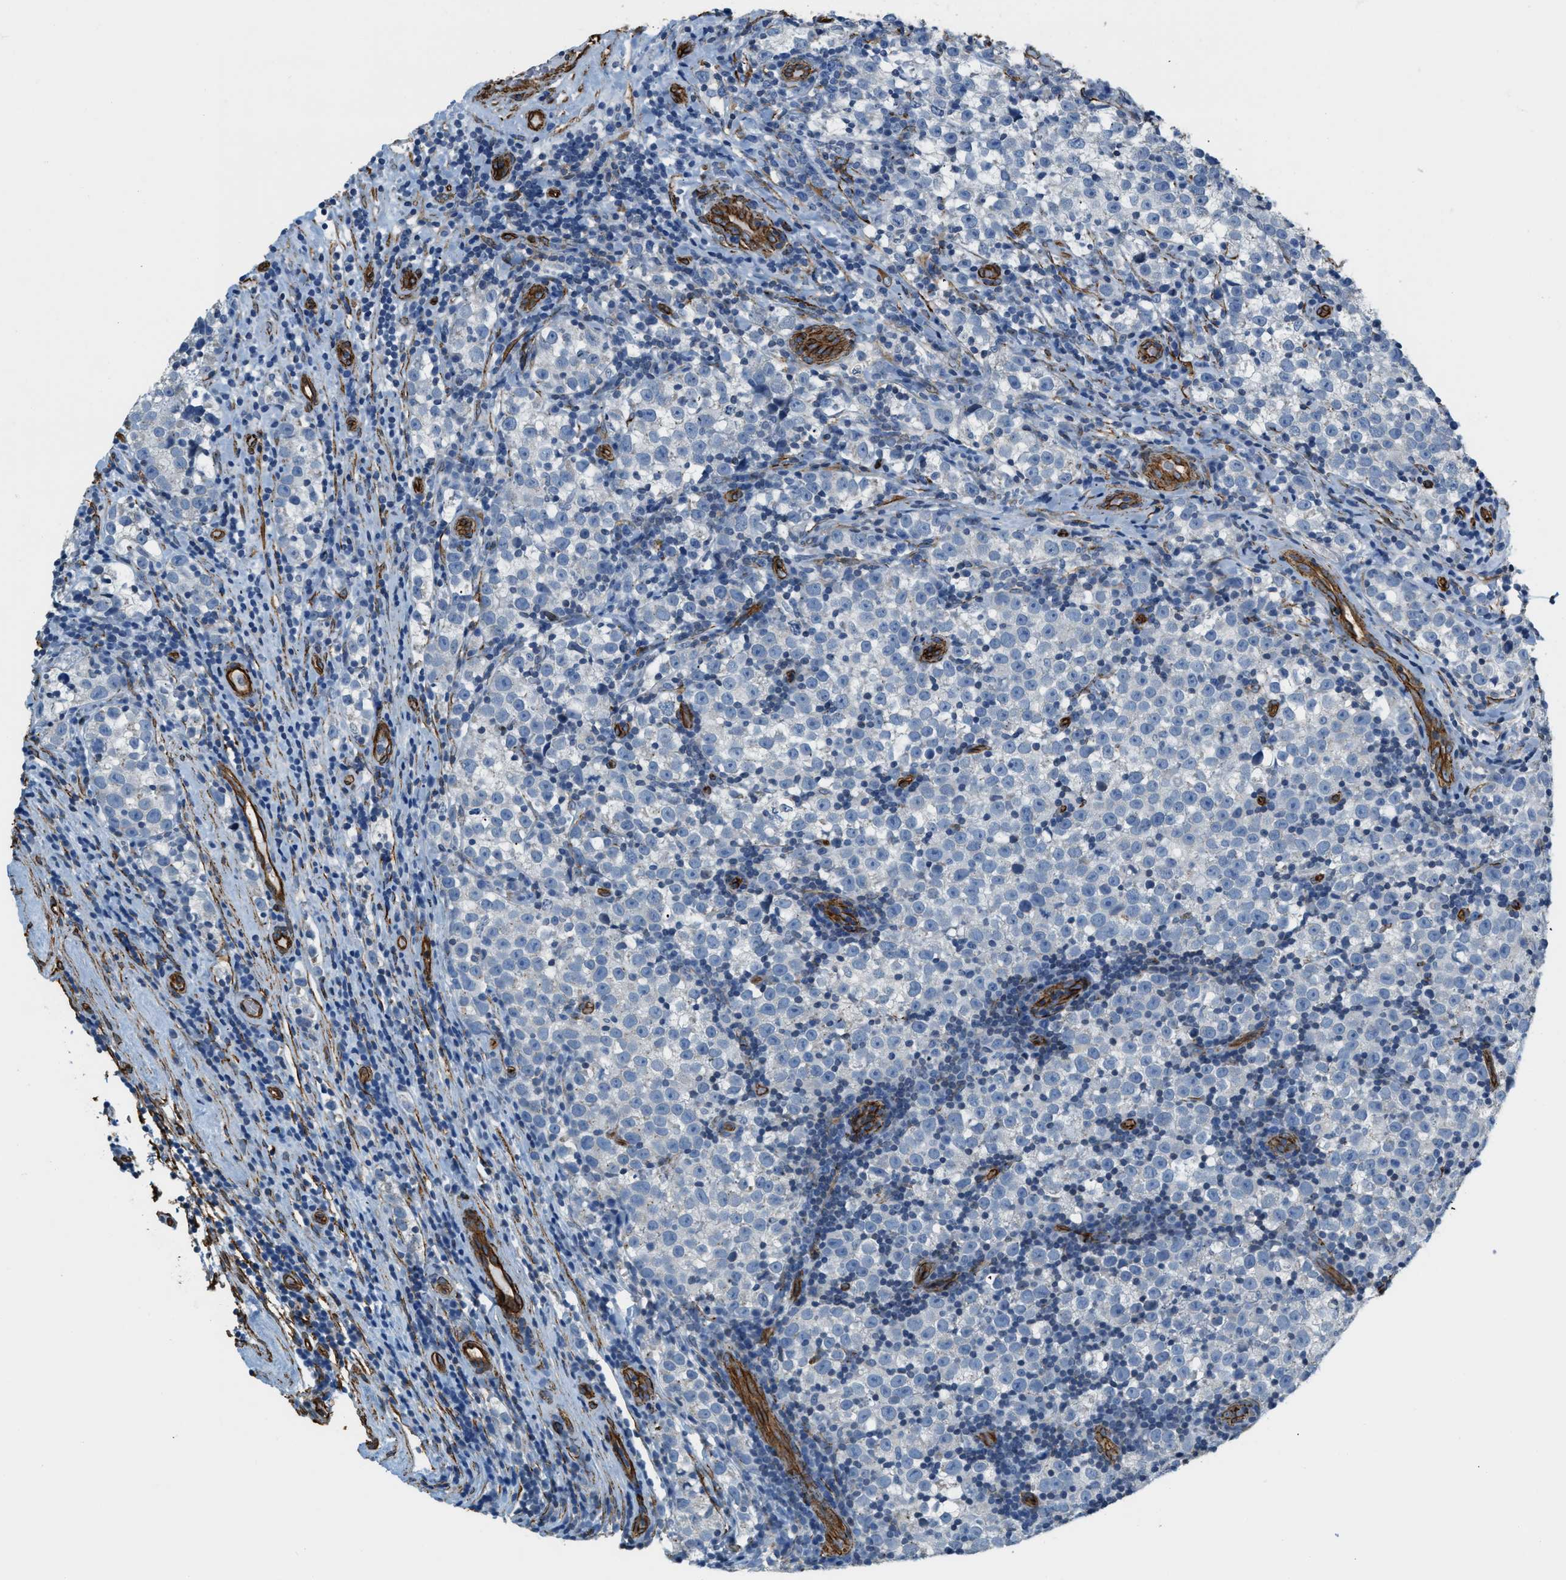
{"staining": {"intensity": "negative", "quantity": "none", "location": "none"}, "tissue": "testis cancer", "cell_type": "Tumor cells", "image_type": "cancer", "snomed": [{"axis": "morphology", "description": "Normal tissue, NOS"}, {"axis": "morphology", "description": "Seminoma, NOS"}, {"axis": "topography", "description": "Testis"}], "caption": "This is a image of IHC staining of testis seminoma, which shows no positivity in tumor cells. The staining is performed using DAB brown chromogen with nuclei counter-stained in using hematoxylin.", "gene": "TMEM43", "patient": {"sex": "male", "age": 43}}